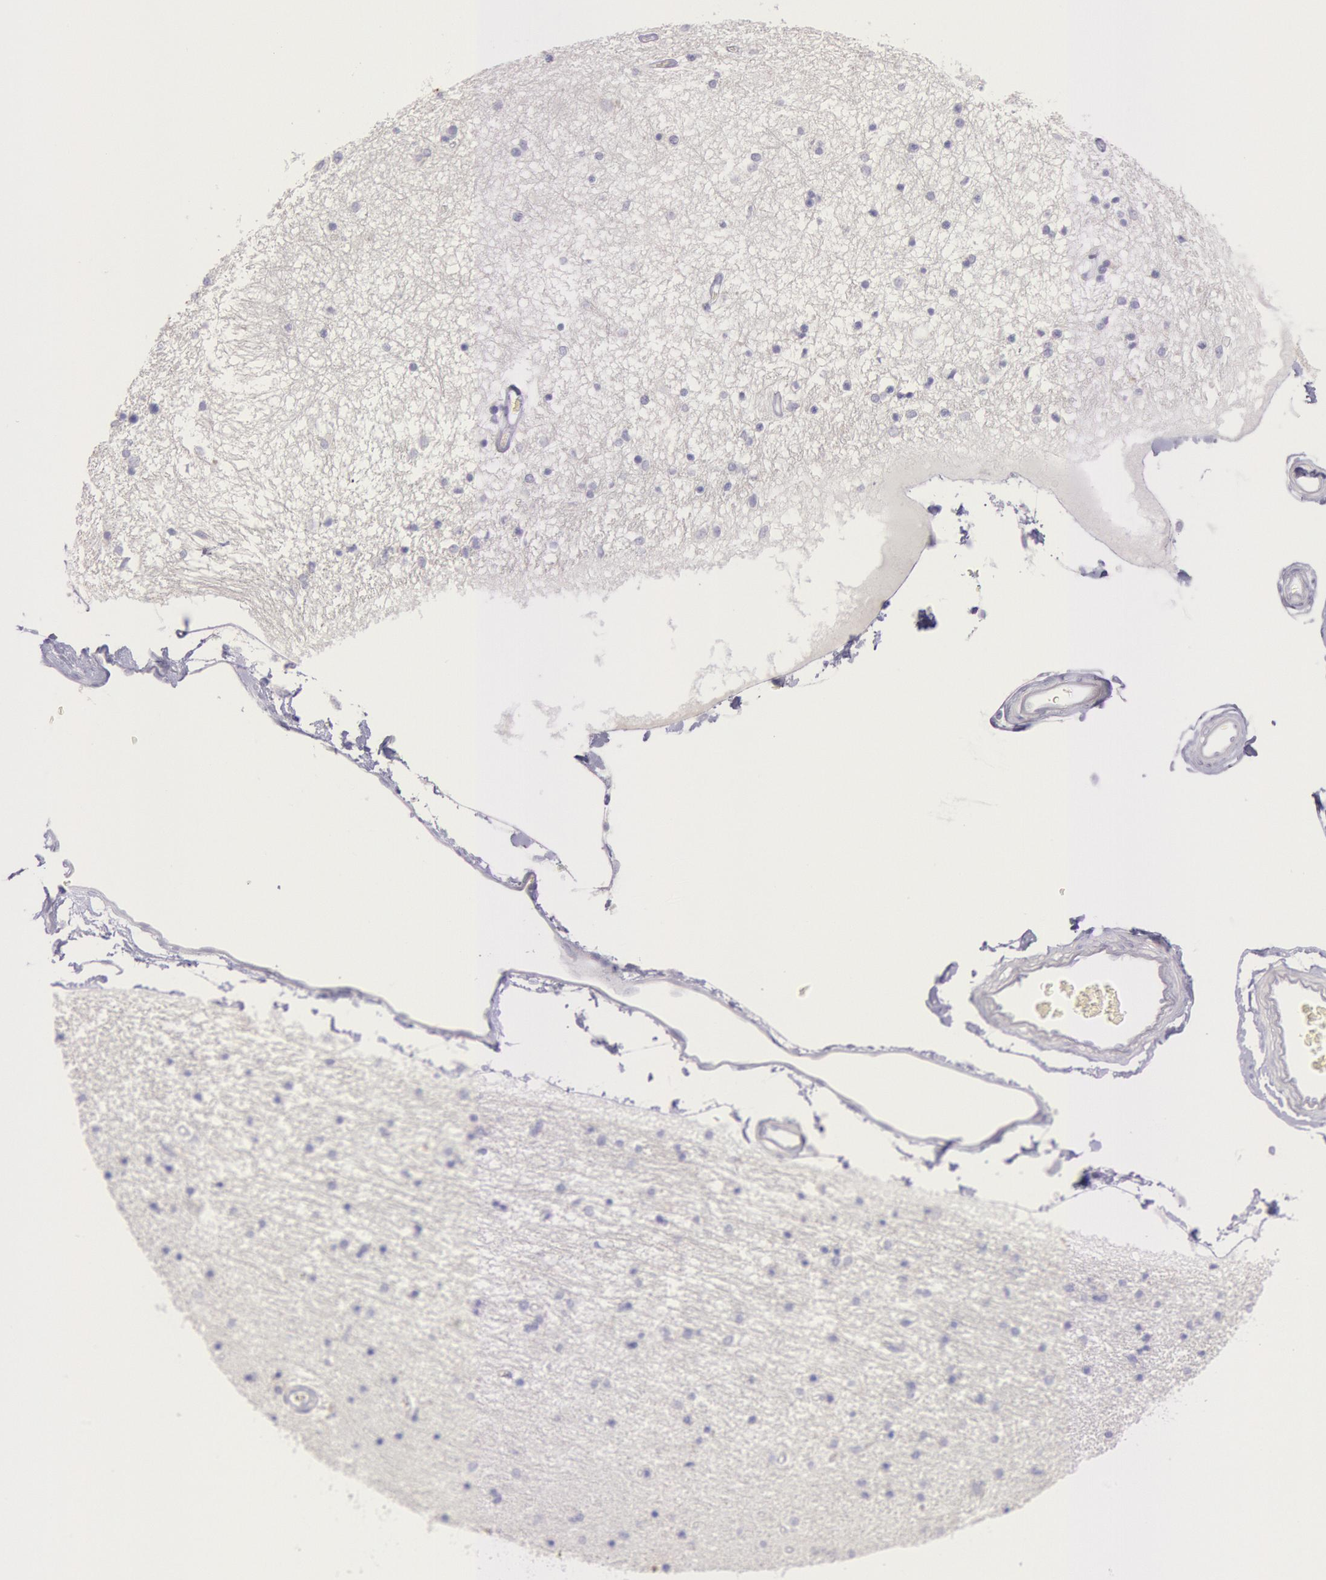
{"staining": {"intensity": "negative", "quantity": "none", "location": "none"}, "tissue": "hippocampus", "cell_type": "Glial cells", "image_type": "normal", "snomed": [{"axis": "morphology", "description": "Normal tissue, NOS"}, {"axis": "topography", "description": "Hippocampus"}], "caption": "Glial cells are negative for protein expression in normal human hippocampus. (DAB (3,3'-diaminobenzidine) immunohistochemistry (IHC) visualized using brightfield microscopy, high magnification).", "gene": "MYH1", "patient": {"sex": "female", "age": 54}}